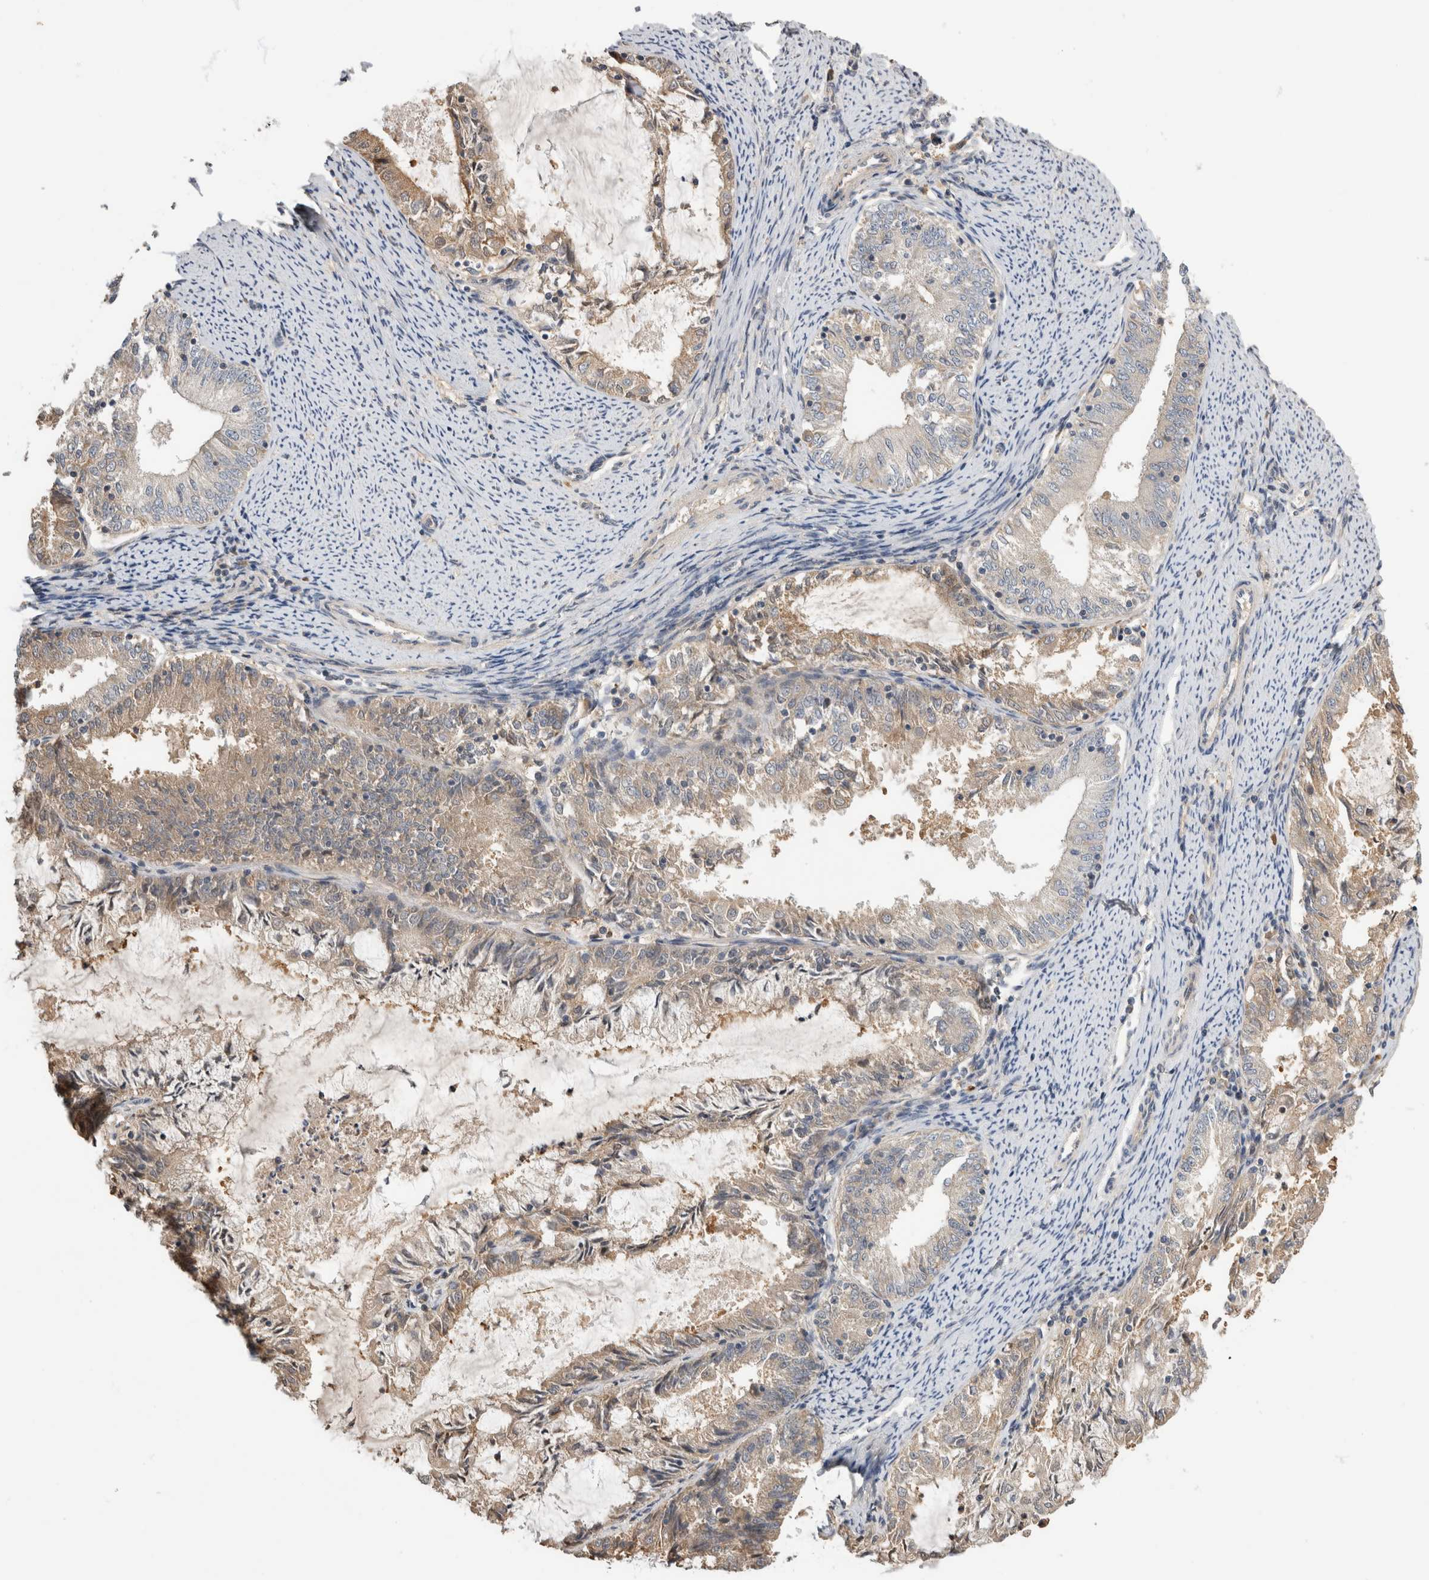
{"staining": {"intensity": "weak", "quantity": "25%-75%", "location": "cytoplasmic/membranous"}, "tissue": "endometrial cancer", "cell_type": "Tumor cells", "image_type": "cancer", "snomed": [{"axis": "morphology", "description": "Adenocarcinoma, NOS"}, {"axis": "topography", "description": "Endometrium"}], "caption": "Weak cytoplasmic/membranous protein positivity is identified in about 25%-75% of tumor cells in adenocarcinoma (endometrial).", "gene": "PGM1", "patient": {"sex": "female", "age": 57}}